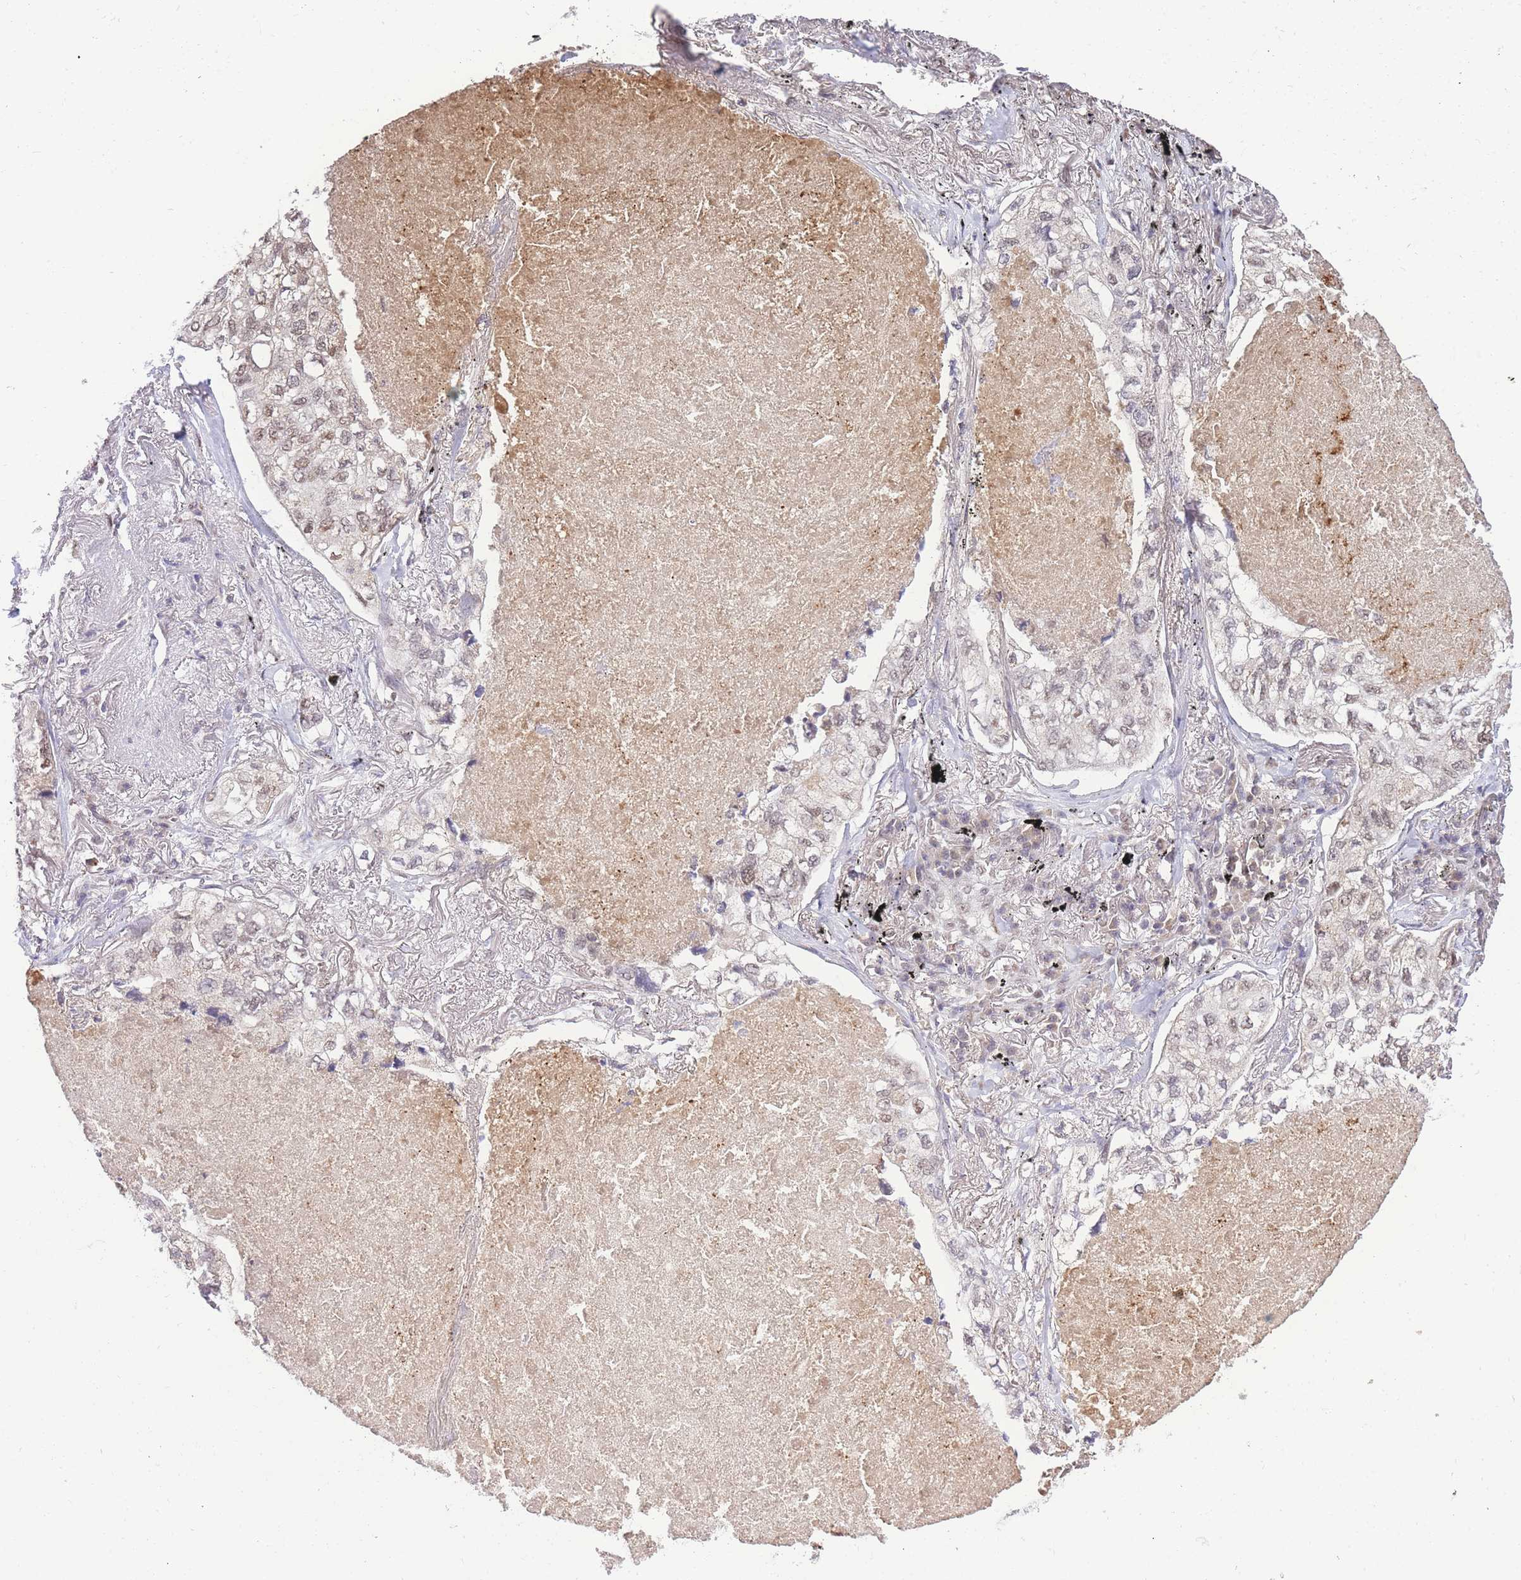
{"staining": {"intensity": "weak", "quantity": "<25%", "location": "cytoplasmic/membranous,nuclear"}, "tissue": "lung cancer", "cell_type": "Tumor cells", "image_type": "cancer", "snomed": [{"axis": "morphology", "description": "Adenocarcinoma, NOS"}, {"axis": "topography", "description": "Lung"}], "caption": "There is no significant expression in tumor cells of adenocarcinoma (lung).", "gene": "PUS10", "patient": {"sex": "male", "age": 65}}